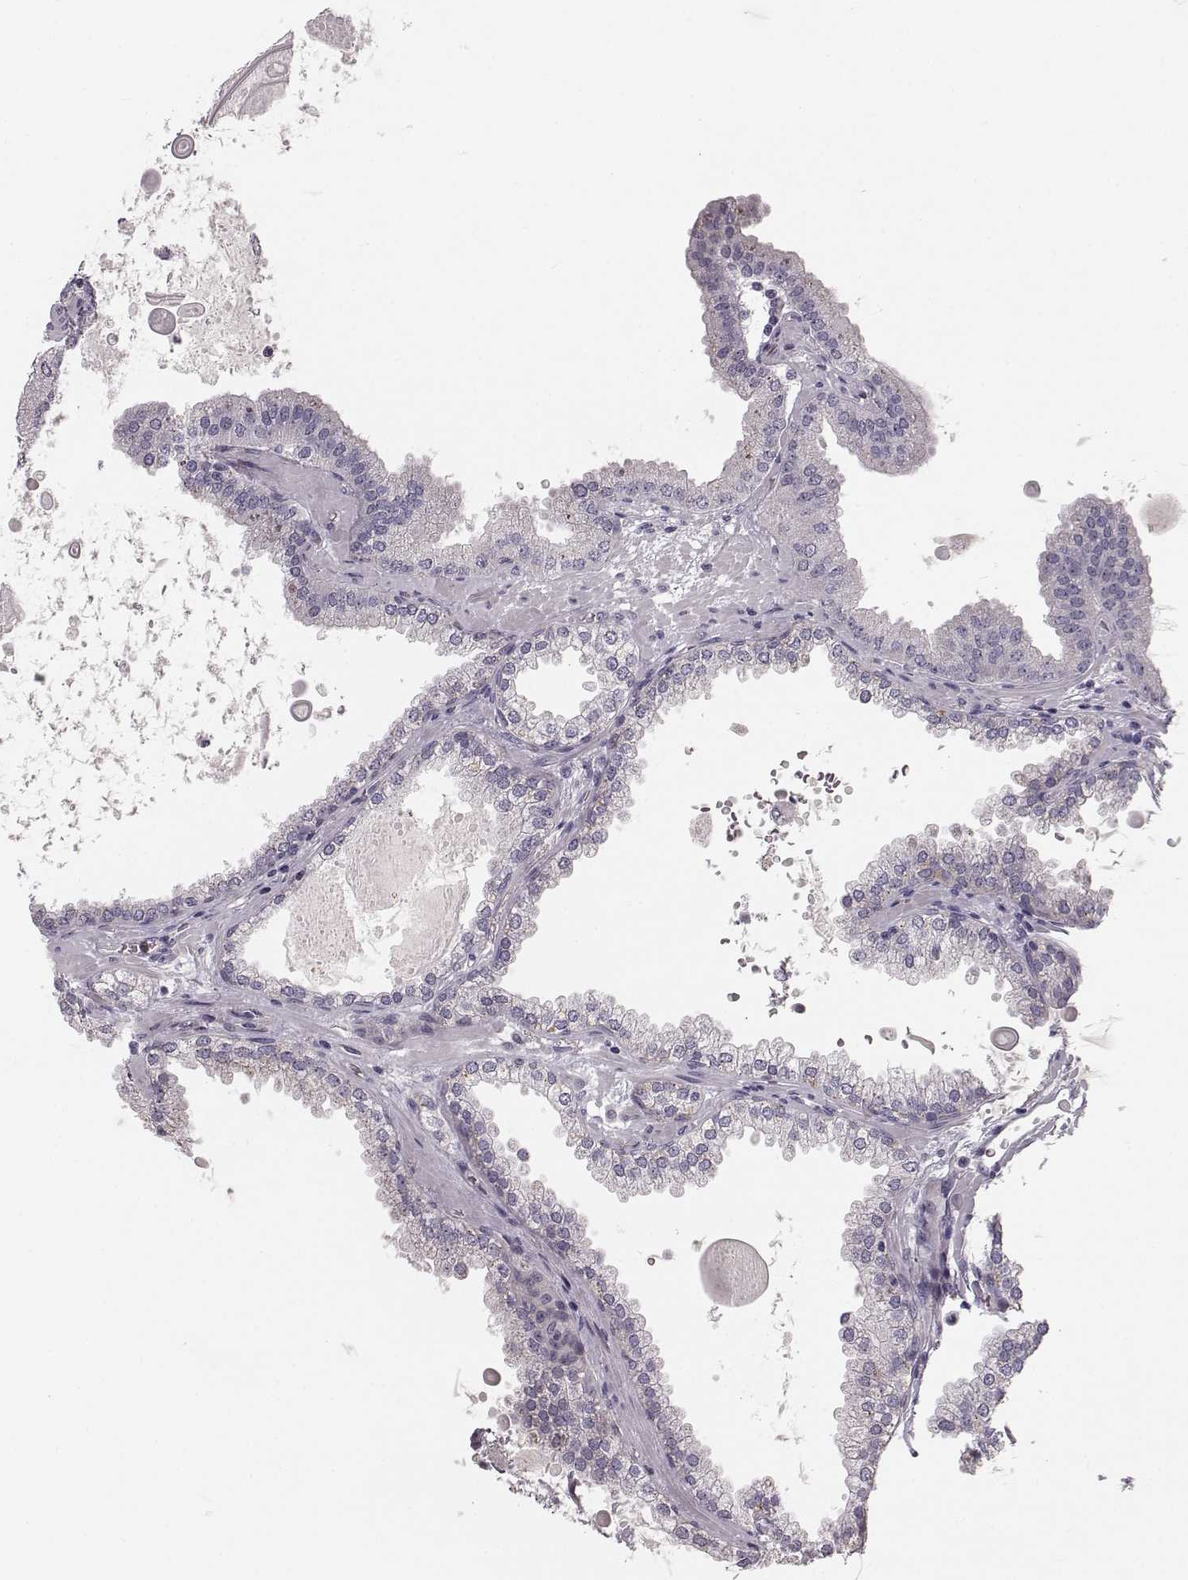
{"staining": {"intensity": "negative", "quantity": "none", "location": "none"}, "tissue": "prostate cancer", "cell_type": "Tumor cells", "image_type": "cancer", "snomed": [{"axis": "morphology", "description": "Normal tissue, NOS"}, {"axis": "morphology", "description": "Adenocarcinoma, High grade"}, {"axis": "topography", "description": "Prostate"}], "caption": "This micrograph is of prostate cancer stained with IHC to label a protein in brown with the nuclei are counter-stained blue. There is no staining in tumor cells. (DAB (3,3'-diaminobenzidine) immunohistochemistry, high magnification).", "gene": "BFSP2", "patient": {"sex": "male", "age": 83}}